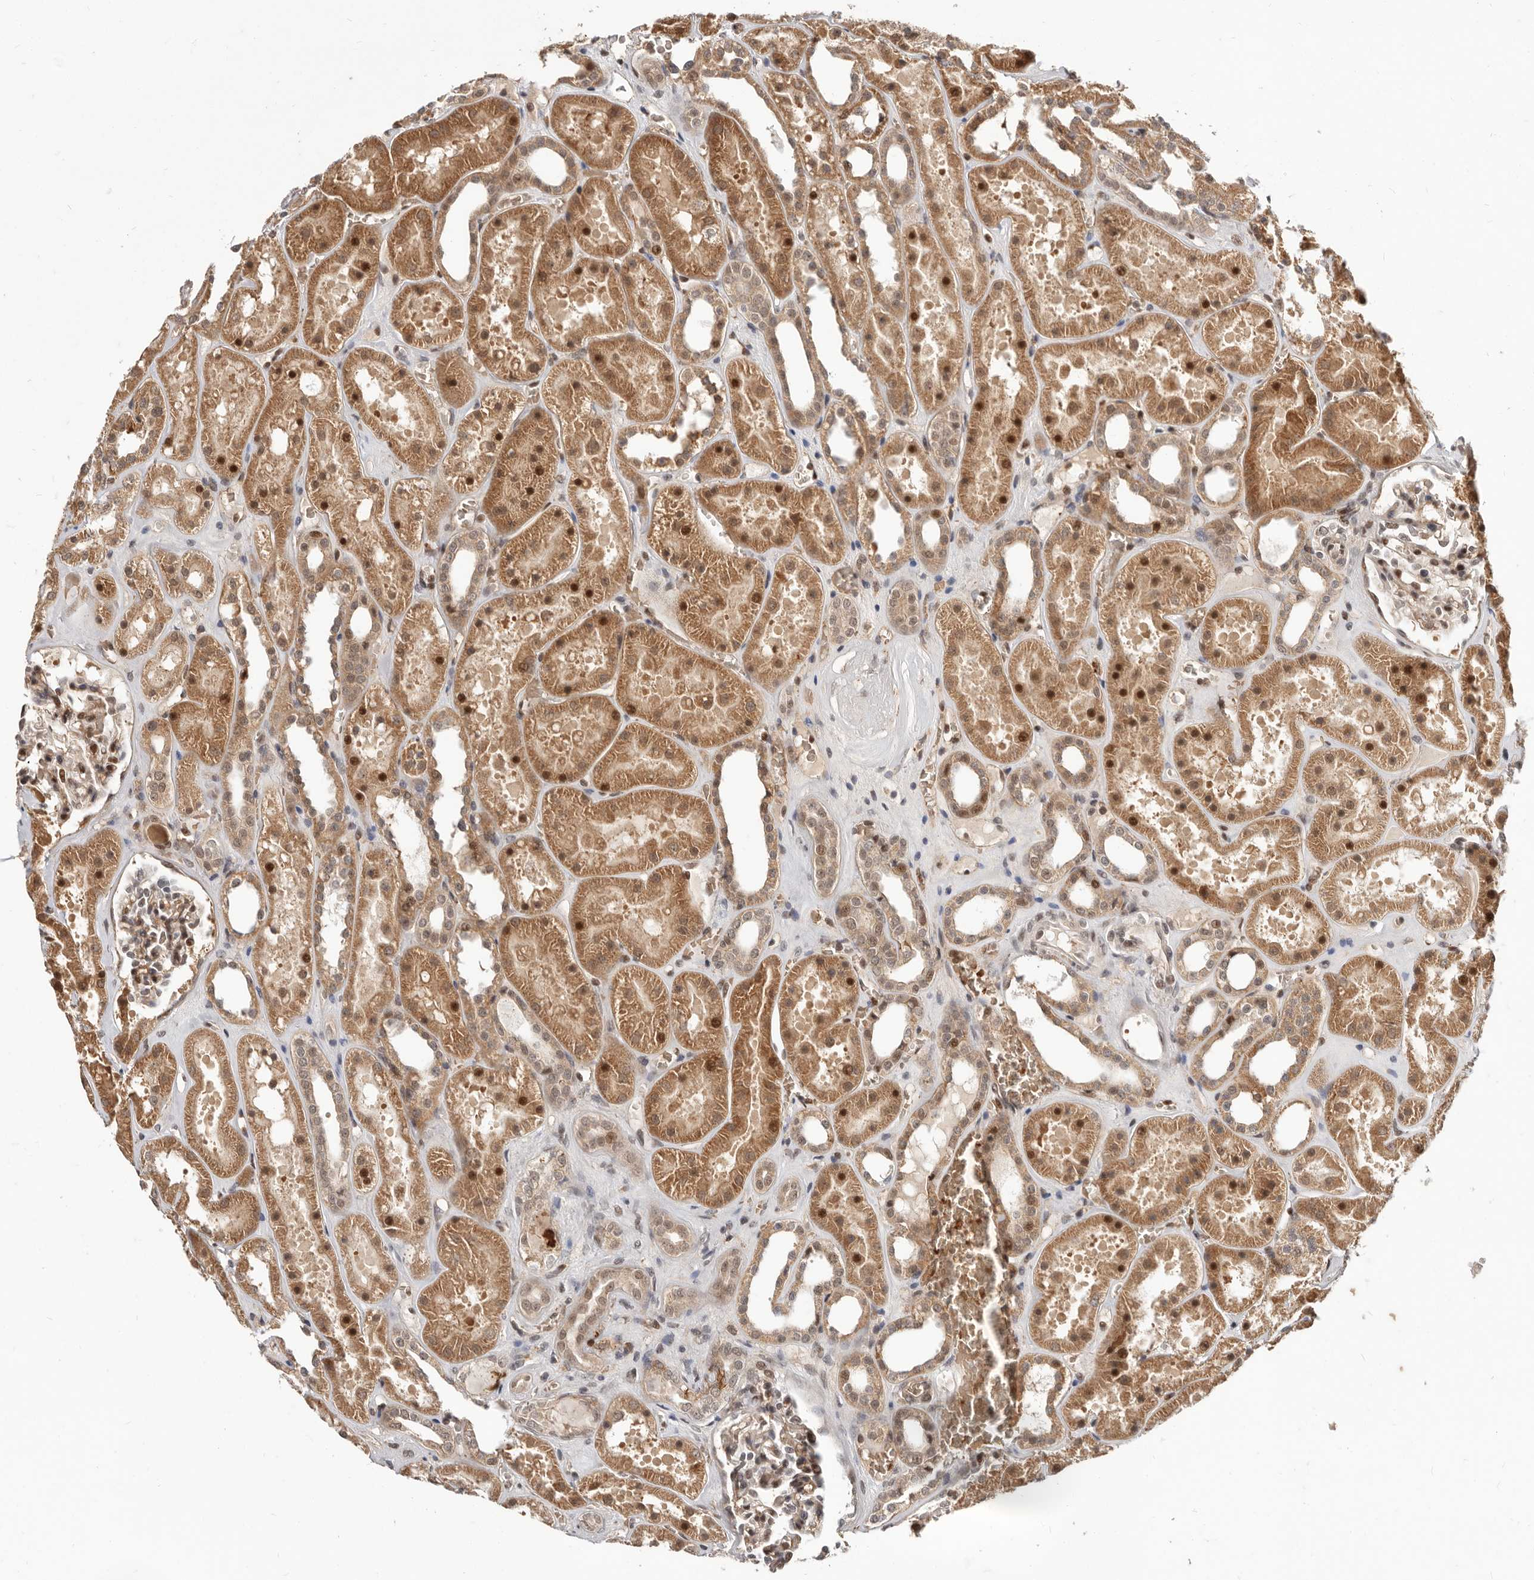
{"staining": {"intensity": "moderate", "quantity": ">75%", "location": "nuclear"}, "tissue": "kidney", "cell_type": "Cells in glomeruli", "image_type": "normal", "snomed": [{"axis": "morphology", "description": "Normal tissue, NOS"}, {"axis": "topography", "description": "Kidney"}], "caption": "A brown stain labels moderate nuclear staining of a protein in cells in glomeruli of normal kidney. (brown staining indicates protein expression, while blue staining denotes nuclei).", "gene": "NCOA3", "patient": {"sex": "female", "age": 41}}